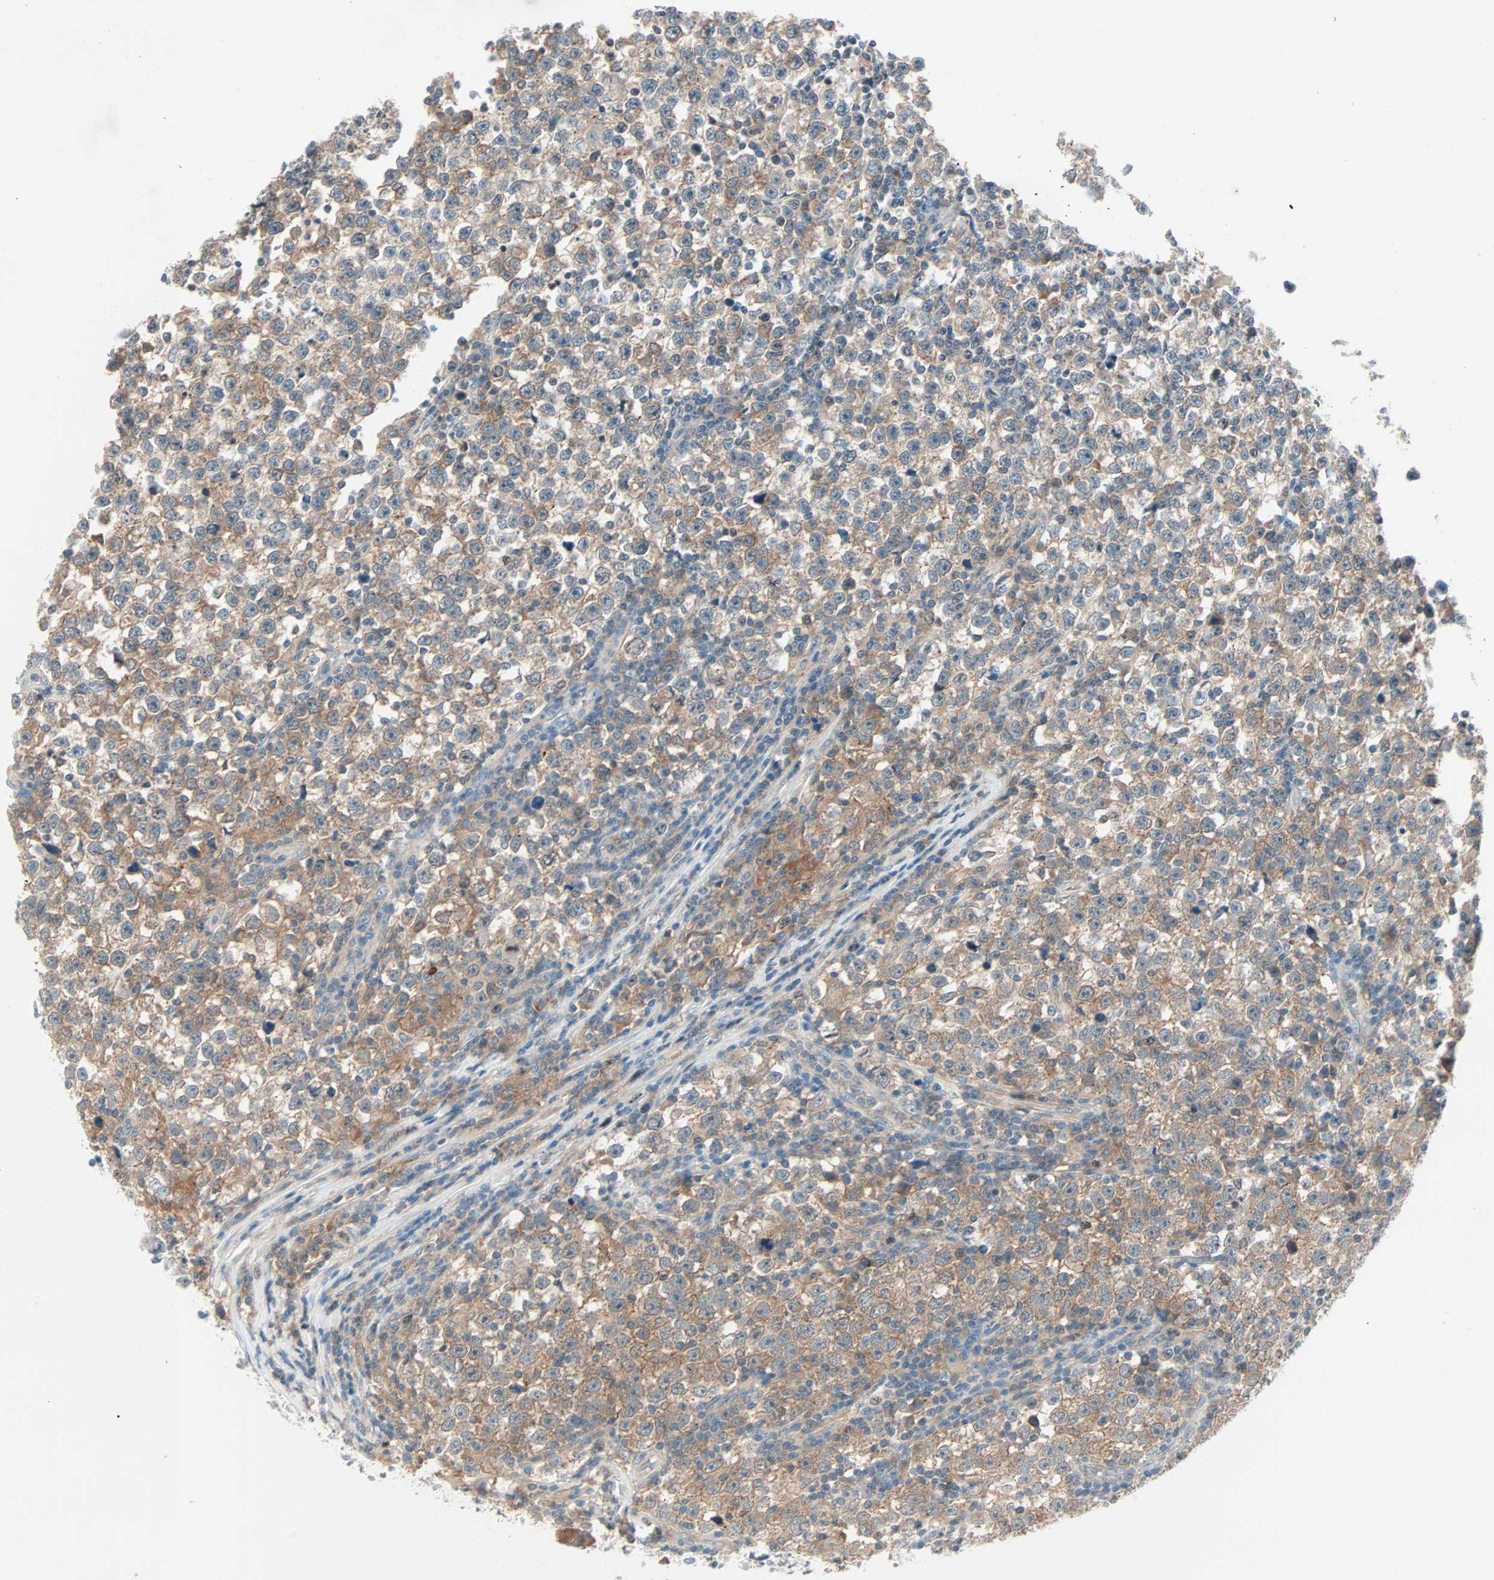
{"staining": {"intensity": "moderate", "quantity": ">75%", "location": "cytoplasmic/membranous"}, "tissue": "testis cancer", "cell_type": "Tumor cells", "image_type": "cancer", "snomed": [{"axis": "morphology", "description": "Seminoma, NOS"}, {"axis": "topography", "description": "Testis"}], "caption": "Human testis cancer (seminoma) stained with a brown dye demonstrates moderate cytoplasmic/membranous positive staining in approximately >75% of tumor cells.", "gene": "SMIM8", "patient": {"sex": "male", "age": 43}}